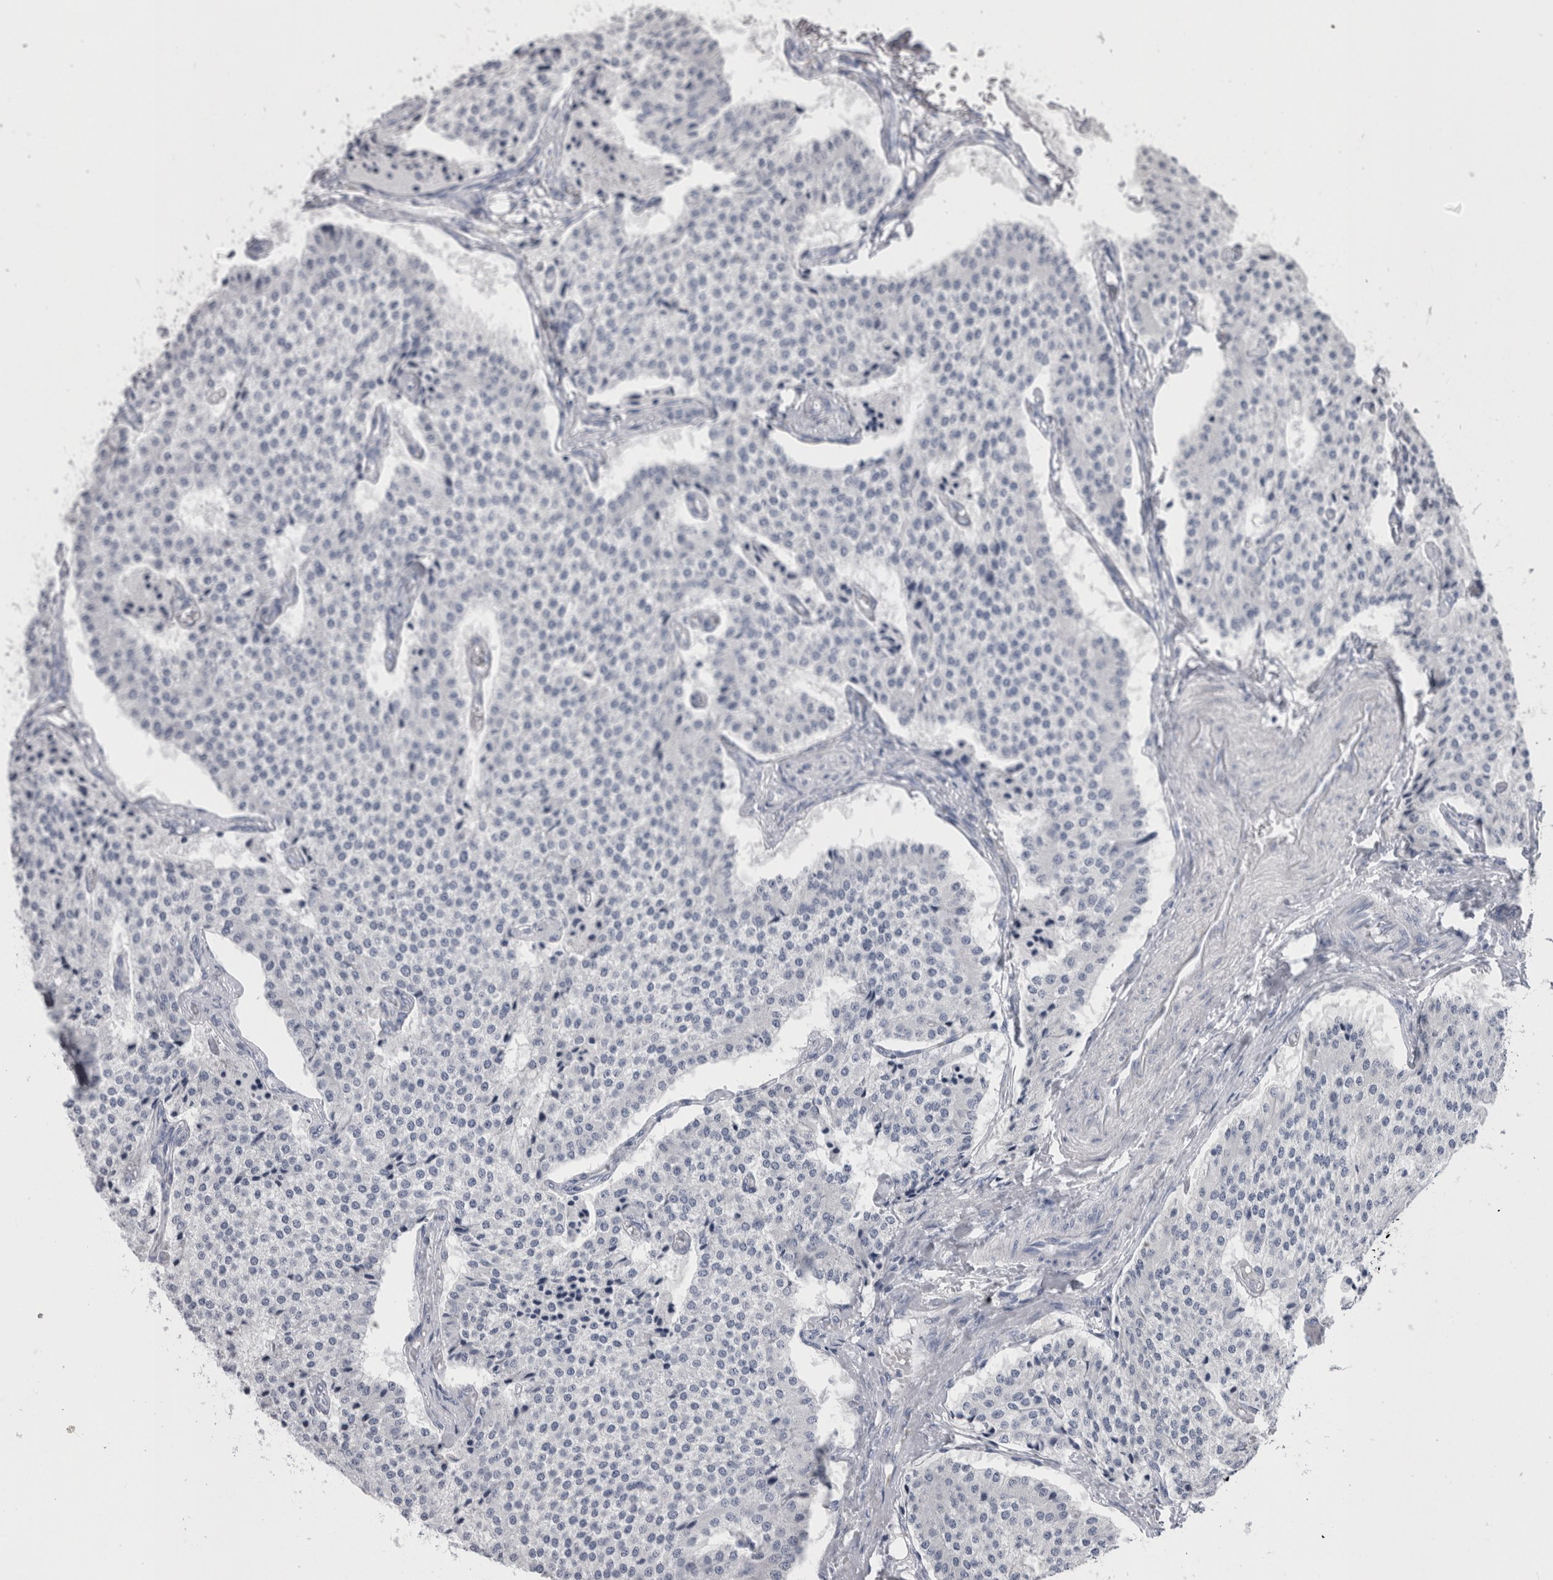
{"staining": {"intensity": "negative", "quantity": "none", "location": "none"}, "tissue": "carcinoid", "cell_type": "Tumor cells", "image_type": "cancer", "snomed": [{"axis": "morphology", "description": "Carcinoid, malignant, NOS"}, {"axis": "topography", "description": "Colon"}], "caption": "Tumor cells show no significant protein staining in carcinoid.", "gene": "MSMB", "patient": {"sex": "female", "age": 52}}